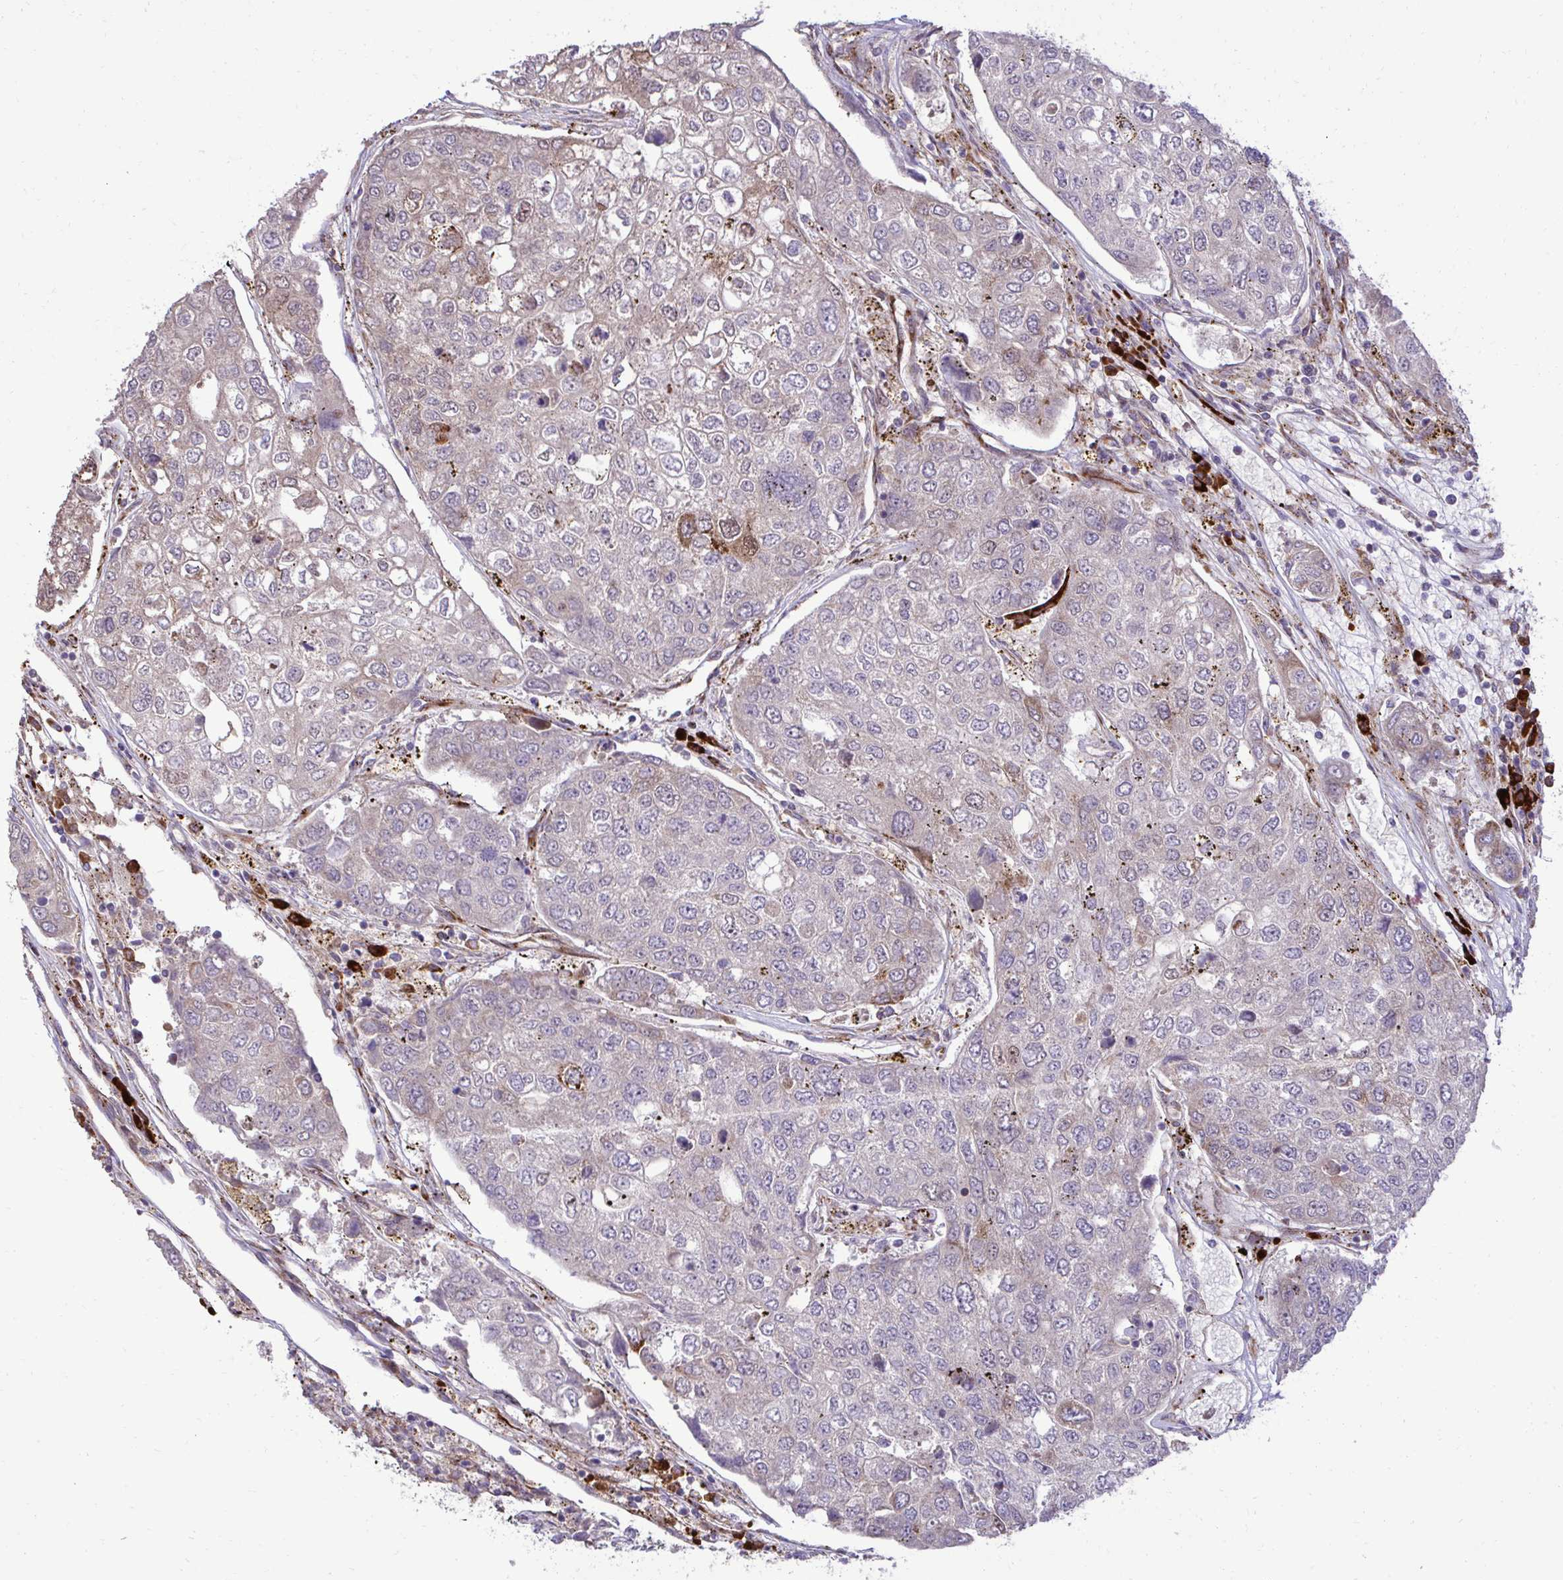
{"staining": {"intensity": "weak", "quantity": "<25%", "location": "cytoplasmic/membranous"}, "tissue": "urothelial cancer", "cell_type": "Tumor cells", "image_type": "cancer", "snomed": [{"axis": "morphology", "description": "Urothelial carcinoma, High grade"}, {"axis": "topography", "description": "Lymph node"}, {"axis": "topography", "description": "Urinary bladder"}], "caption": "A high-resolution image shows immunohistochemistry staining of high-grade urothelial carcinoma, which exhibits no significant positivity in tumor cells.", "gene": "LIMS1", "patient": {"sex": "male", "age": 51}}